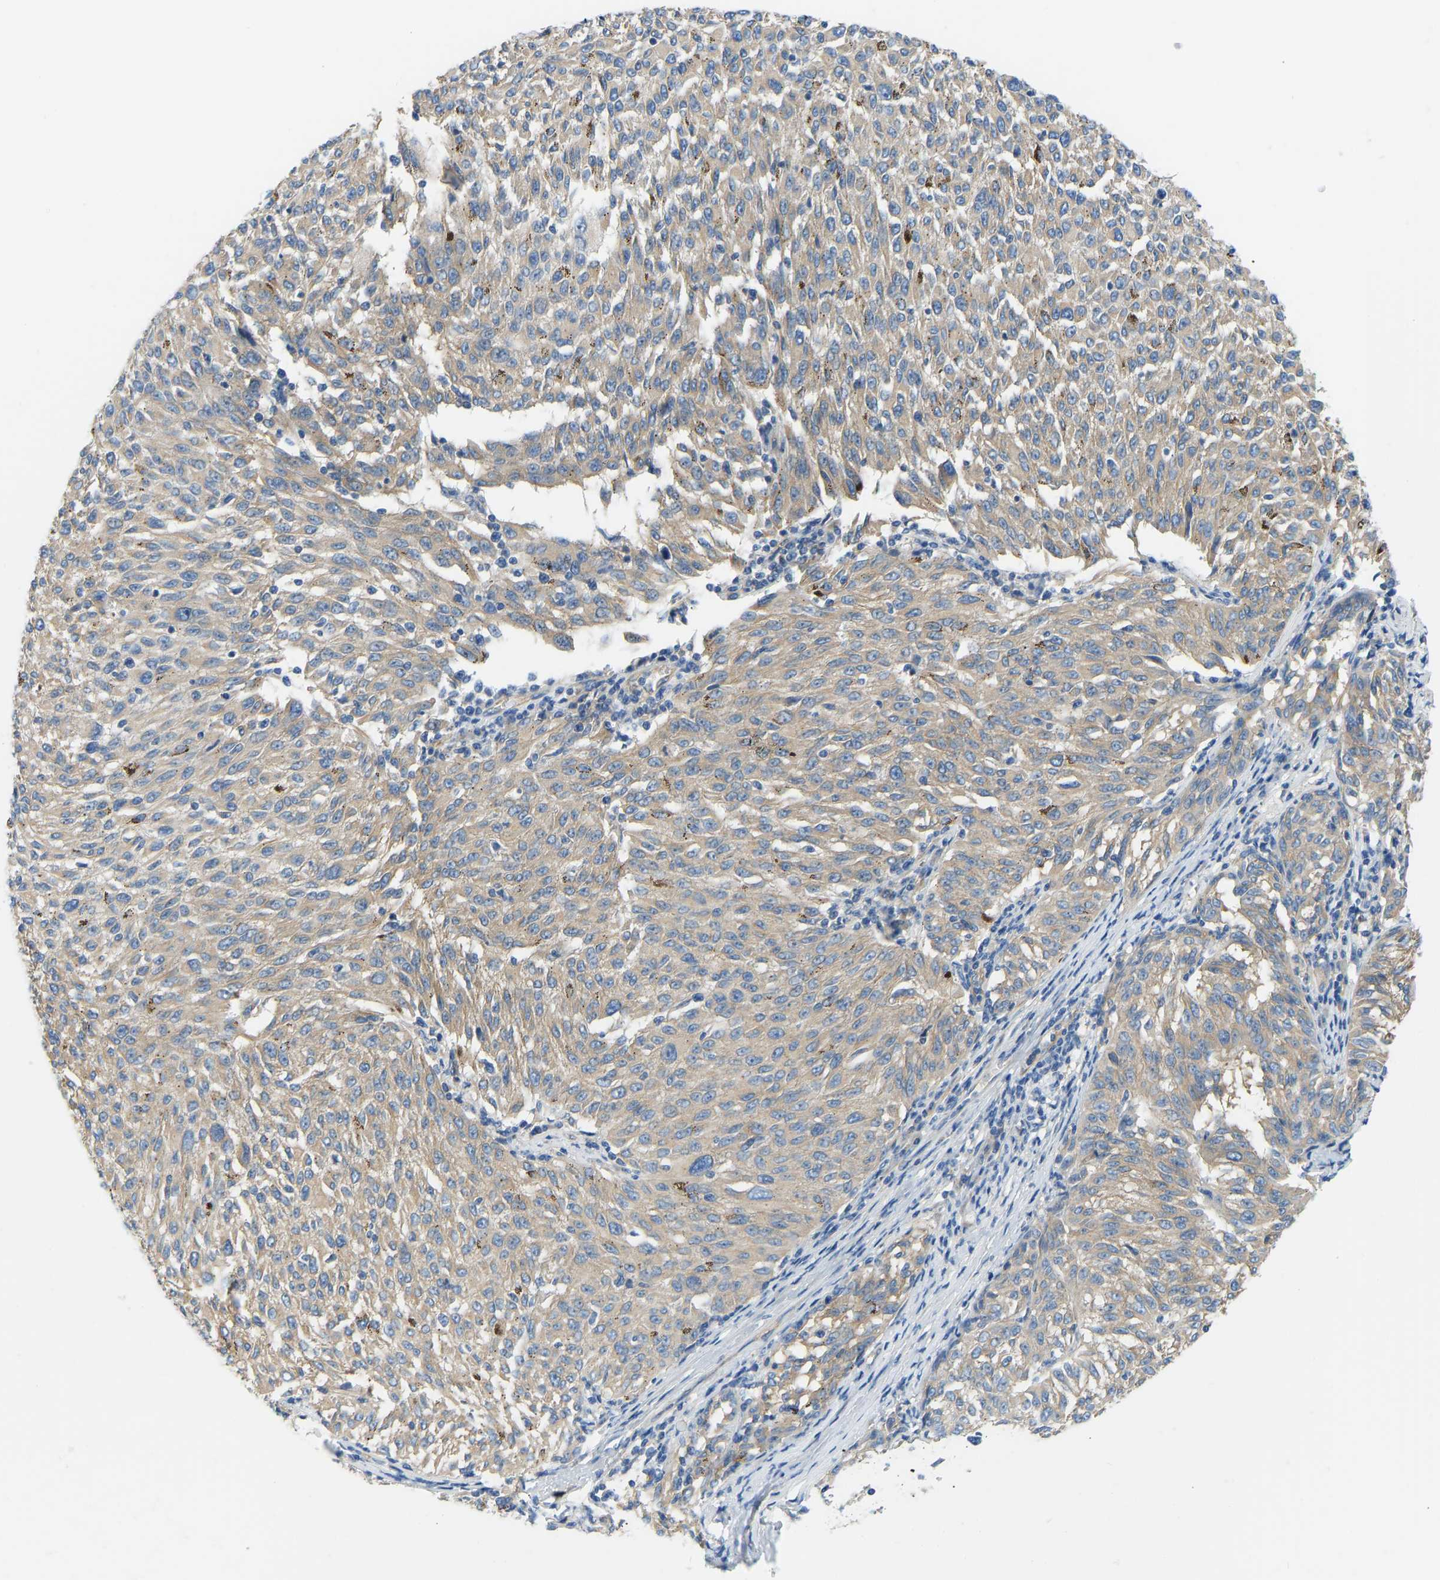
{"staining": {"intensity": "weak", "quantity": ">75%", "location": "cytoplasmic/membranous"}, "tissue": "melanoma", "cell_type": "Tumor cells", "image_type": "cancer", "snomed": [{"axis": "morphology", "description": "Malignant melanoma, NOS"}, {"axis": "topography", "description": "Skin"}], "caption": "This is a histology image of IHC staining of malignant melanoma, which shows weak expression in the cytoplasmic/membranous of tumor cells.", "gene": "CHAD", "patient": {"sex": "female", "age": 72}}